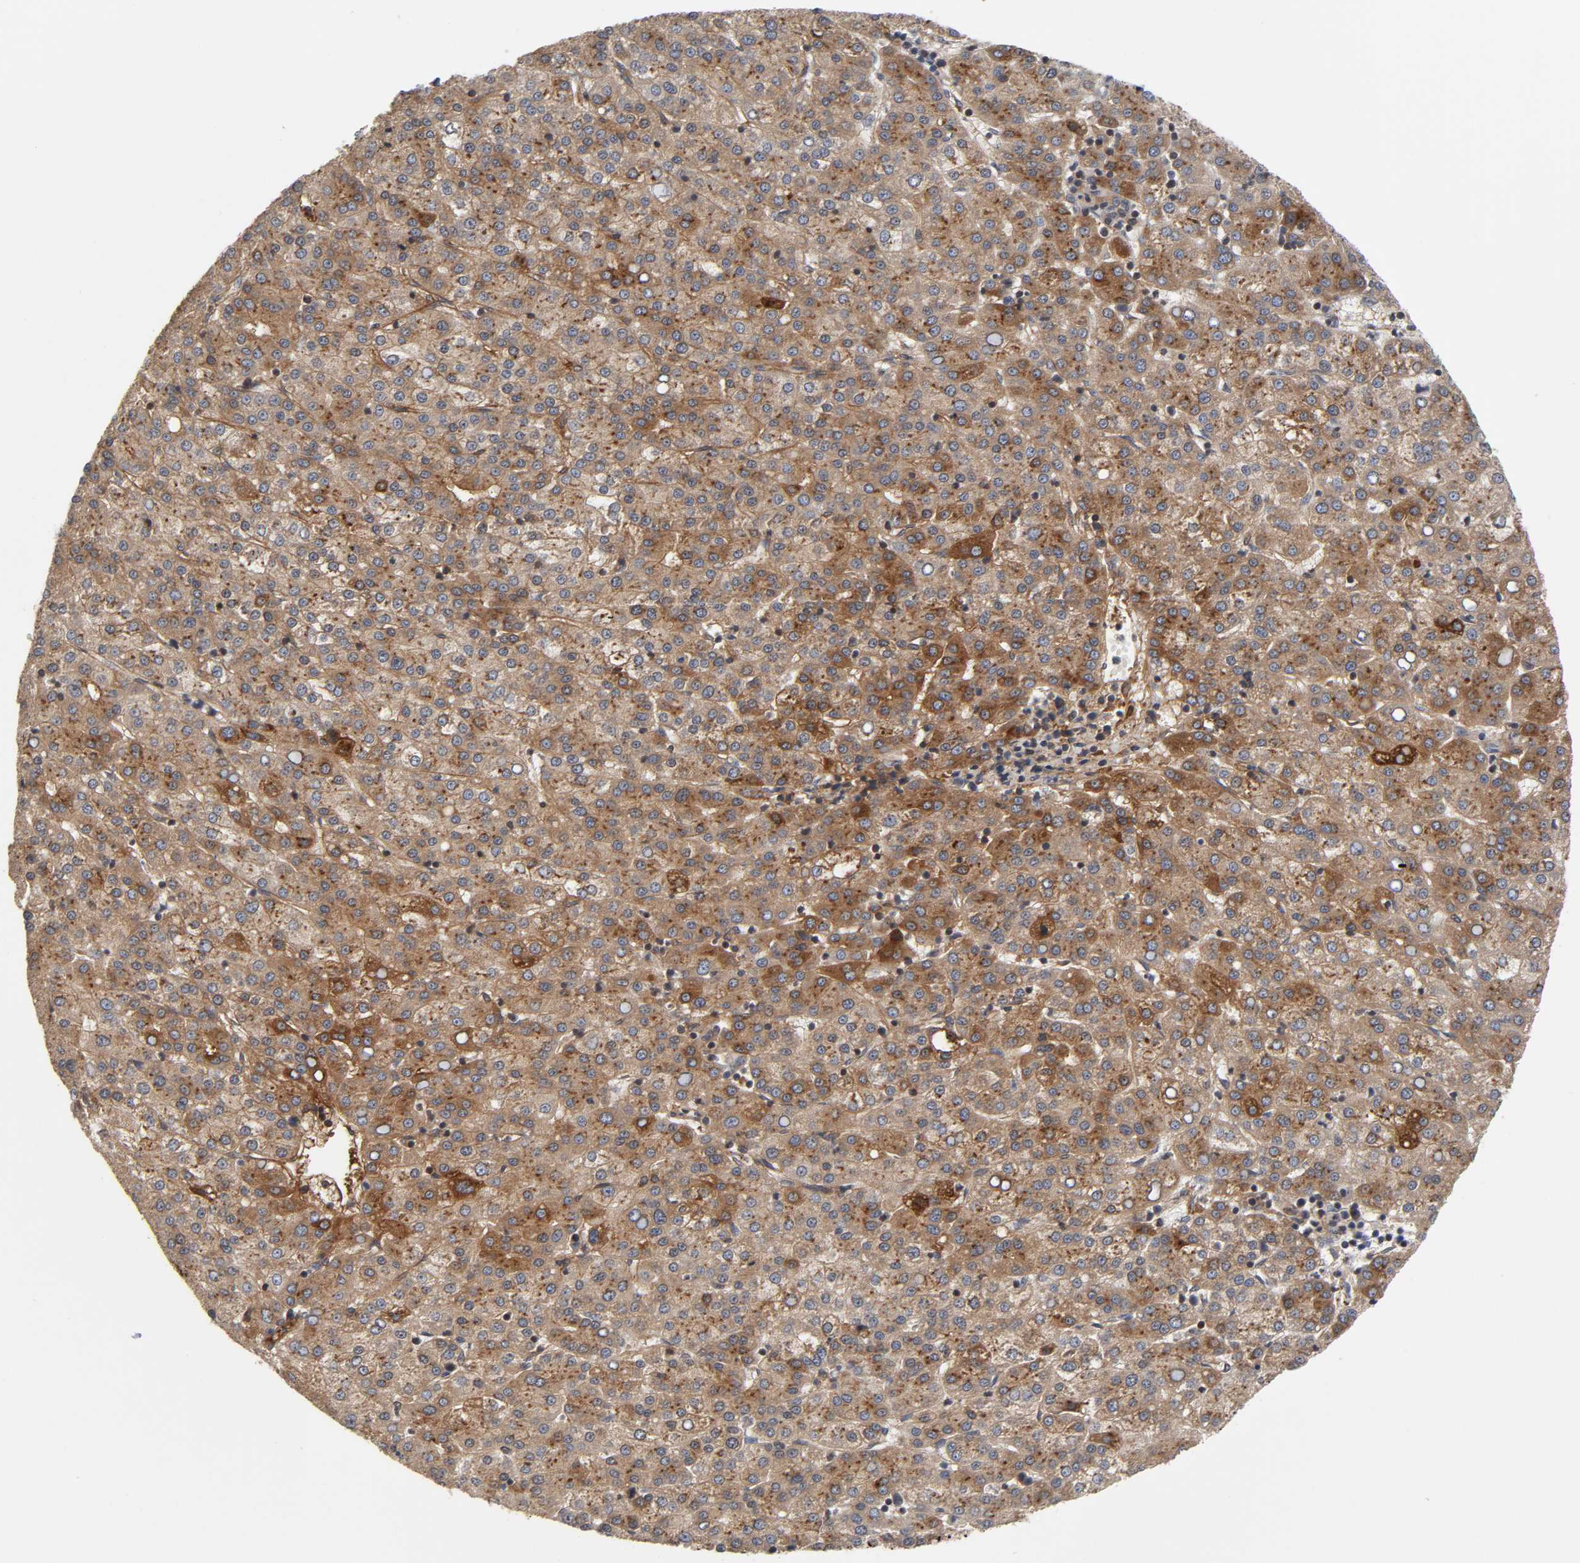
{"staining": {"intensity": "strong", "quantity": ">75%", "location": "cytoplasmic/membranous"}, "tissue": "liver cancer", "cell_type": "Tumor cells", "image_type": "cancer", "snomed": [{"axis": "morphology", "description": "Carcinoma, Hepatocellular, NOS"}, {"axis": "topography", "description": "Liver"}], "caption": "Approximately >75% of tumor cells in liver hepatocellular carcinoma show strong cytoplasmic/membranous protein expression as visualized by brown immunohistochemical staining.", "gene": "CPN2", "patient": {"sex": "female", "age": 58}}